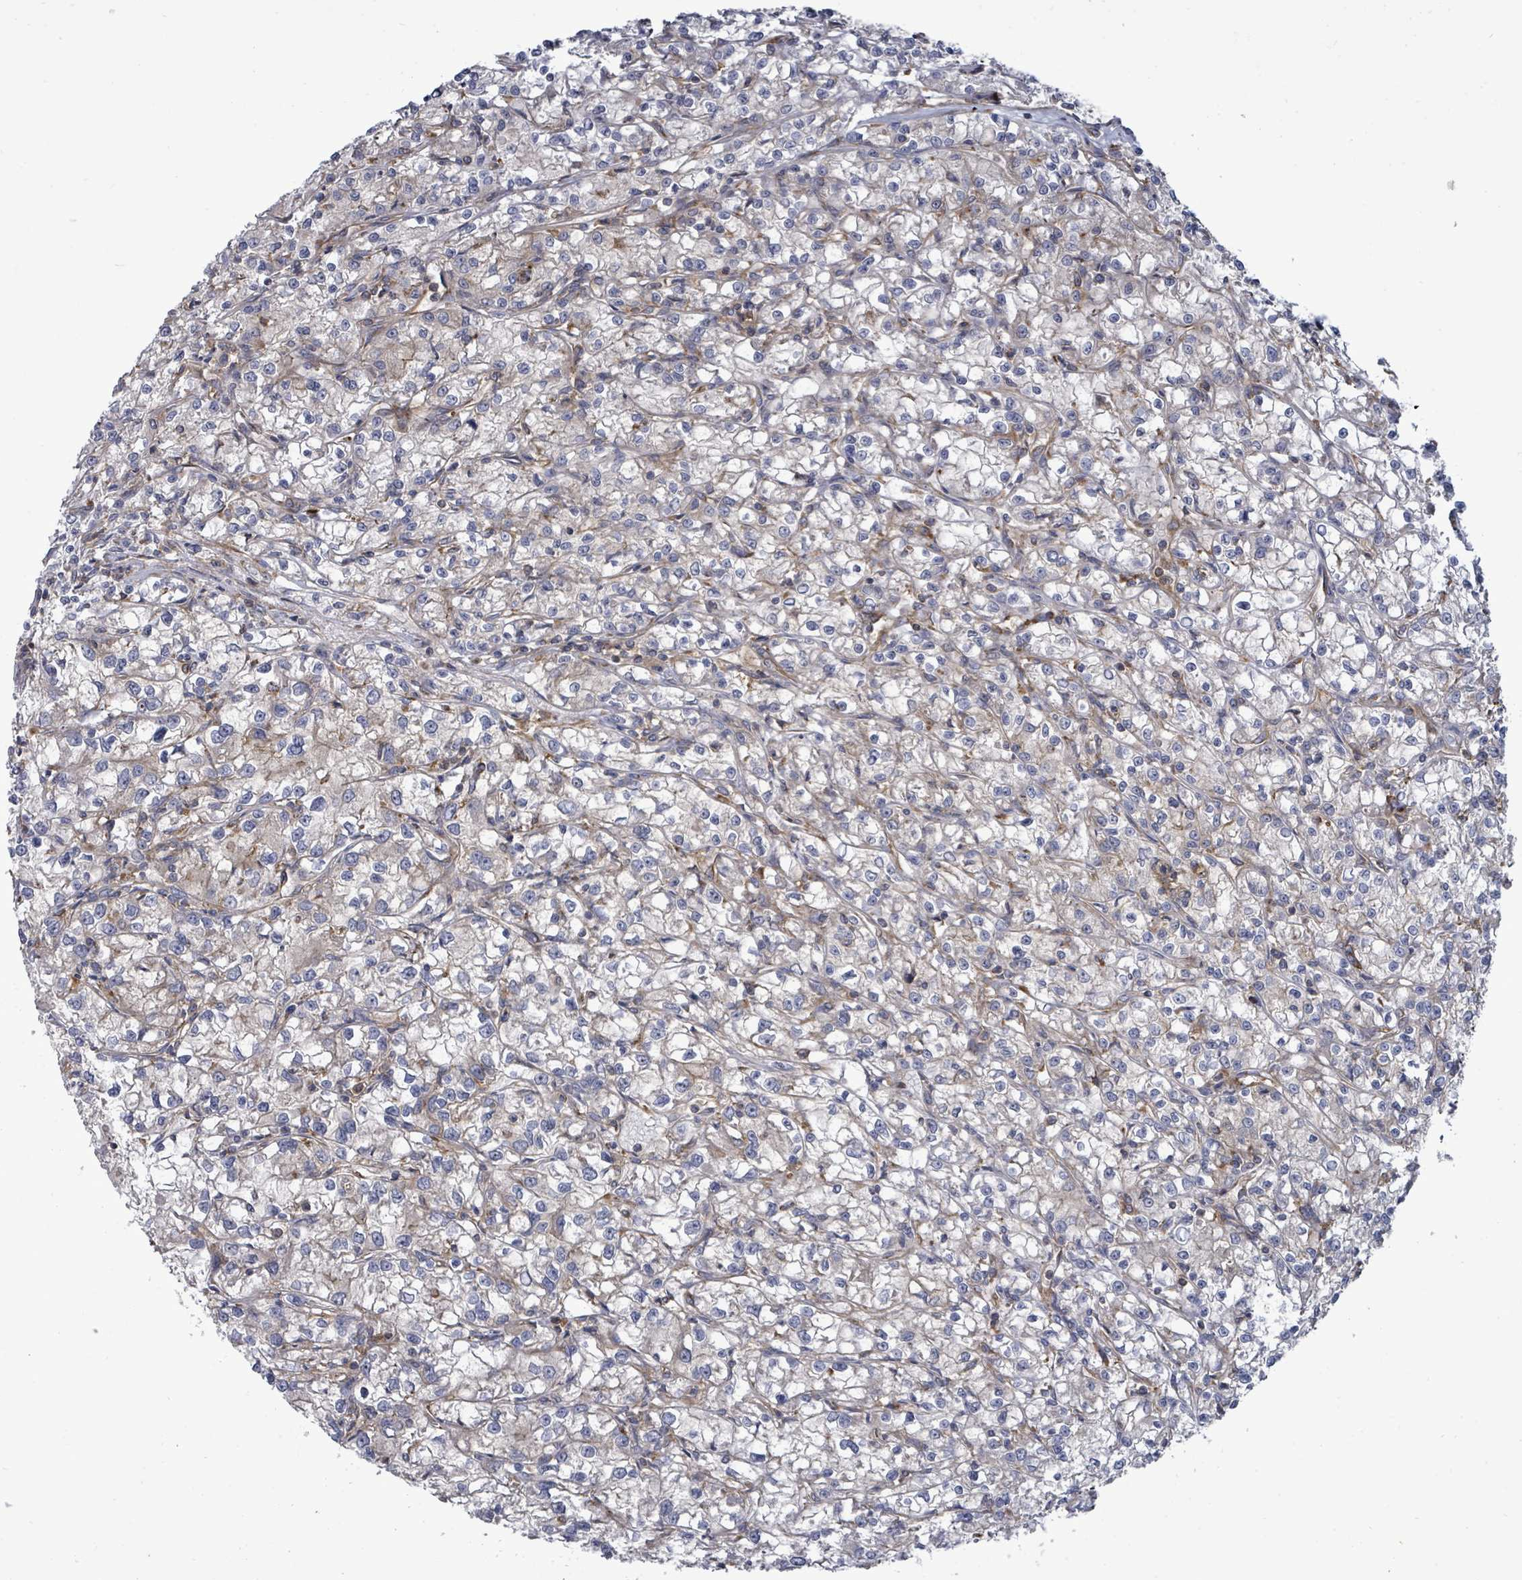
{"staining": {"intensity": "negative", "quantity": "none", "location": "none"}, "tissue": "renal cancer", "cell_type": "Tumor cells", "image_type": "cancer", "snomed": [{"axis": "morphology", "description": "Adenocarcinoma, NOS"}, {"axis": "topography", "description": "Kidney"}], "caption": "Human adenocarcinoma (renal) stained for a protein using immunohistochemistry displays no staining in tumor cells.", "gene": "EIF3C", "patient": {"sex": "female", "age": 59}}